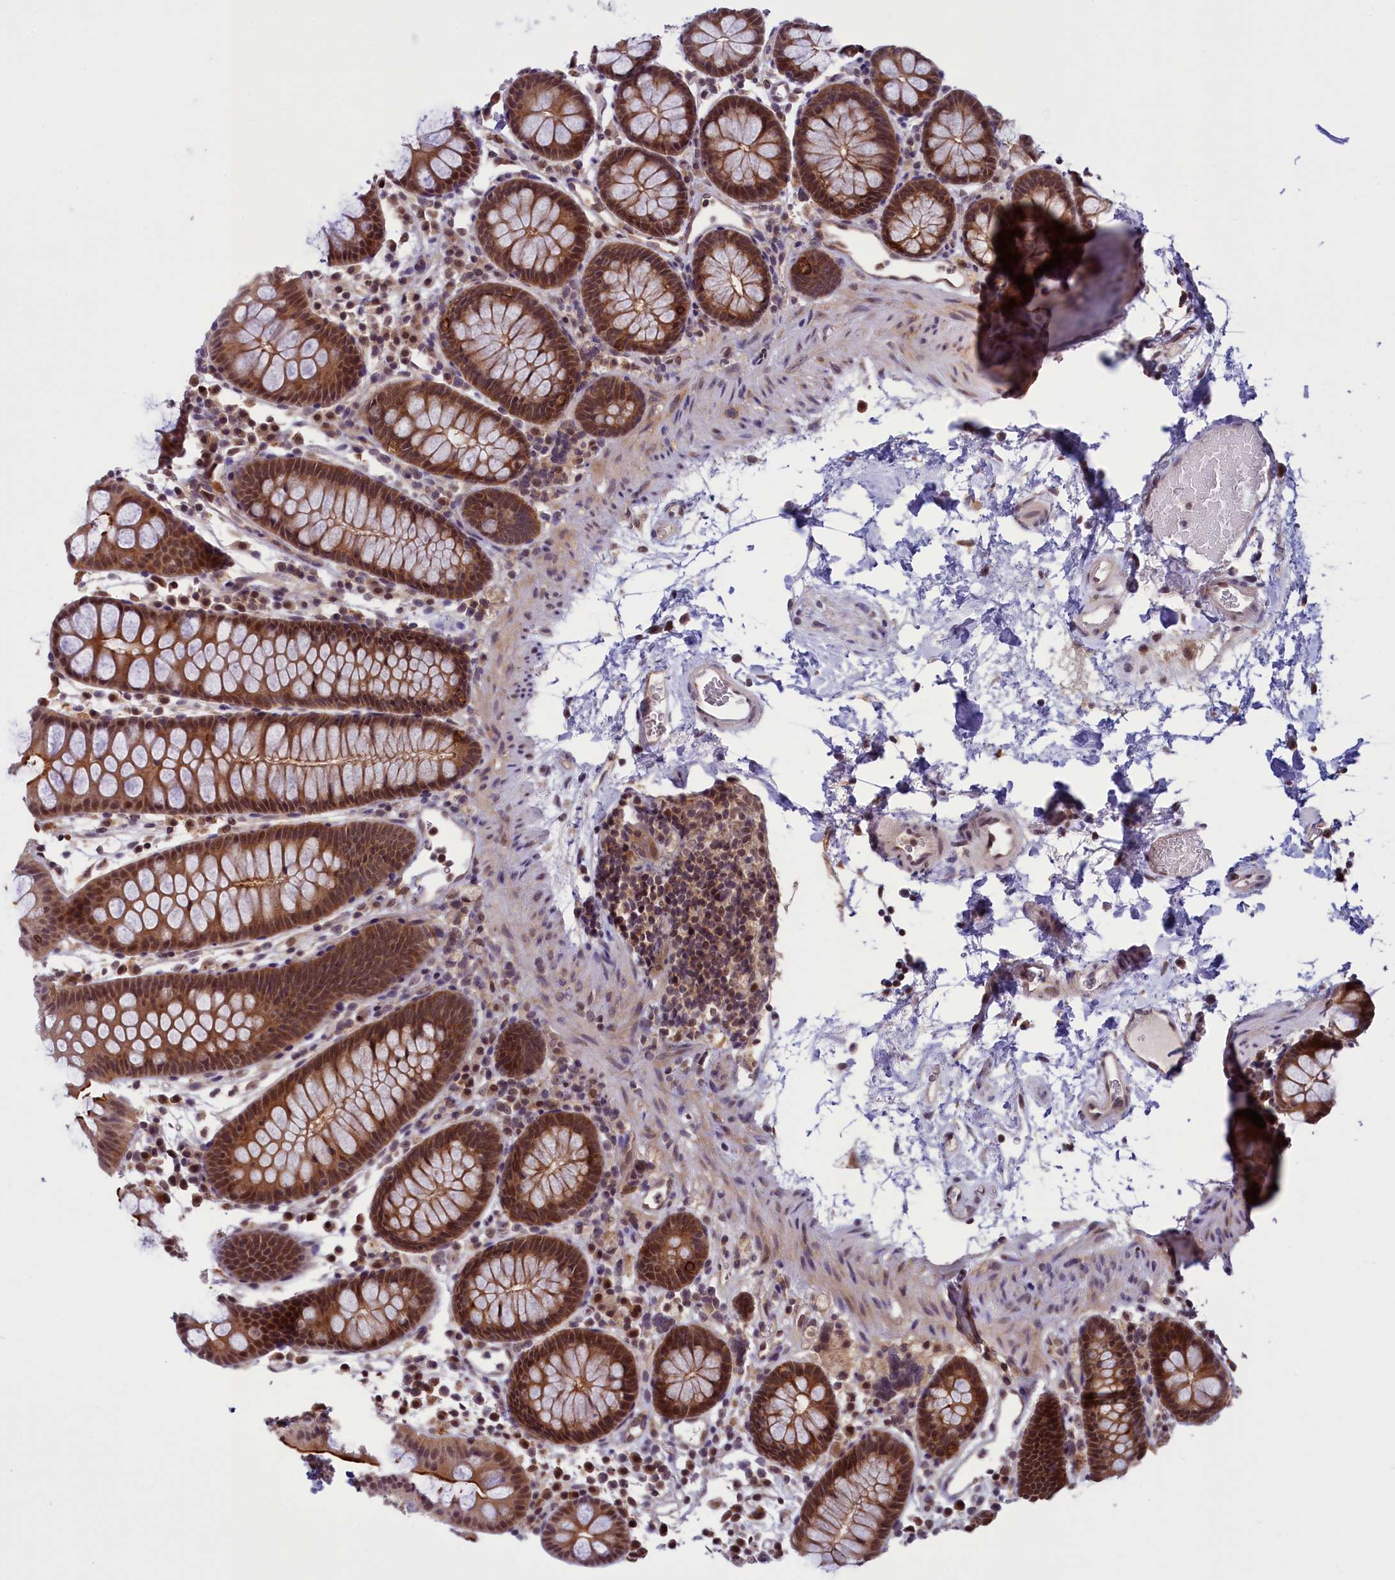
{"staining": {"intensity": "moderate", "quantity": "25%-75%", "location": "cytoplasmic/membranous,nuclear"}, "tissue": "colon", "cell_type": "Endothelial cells", "image_type": "normal", "snomed": [{"axis": "morphology", "description": "Normal tissue, NOS"}, {"axis": "topography", "description": "Colon"}], "caption": "Endothelial cells show medium levels of moderate cytoplasmic/membranous,nuclear expression in approximately 25%-75% of cells in benign human colon.", "gene": "SLC7A6OS", "patient": {"sex": "male", "age": 75}}